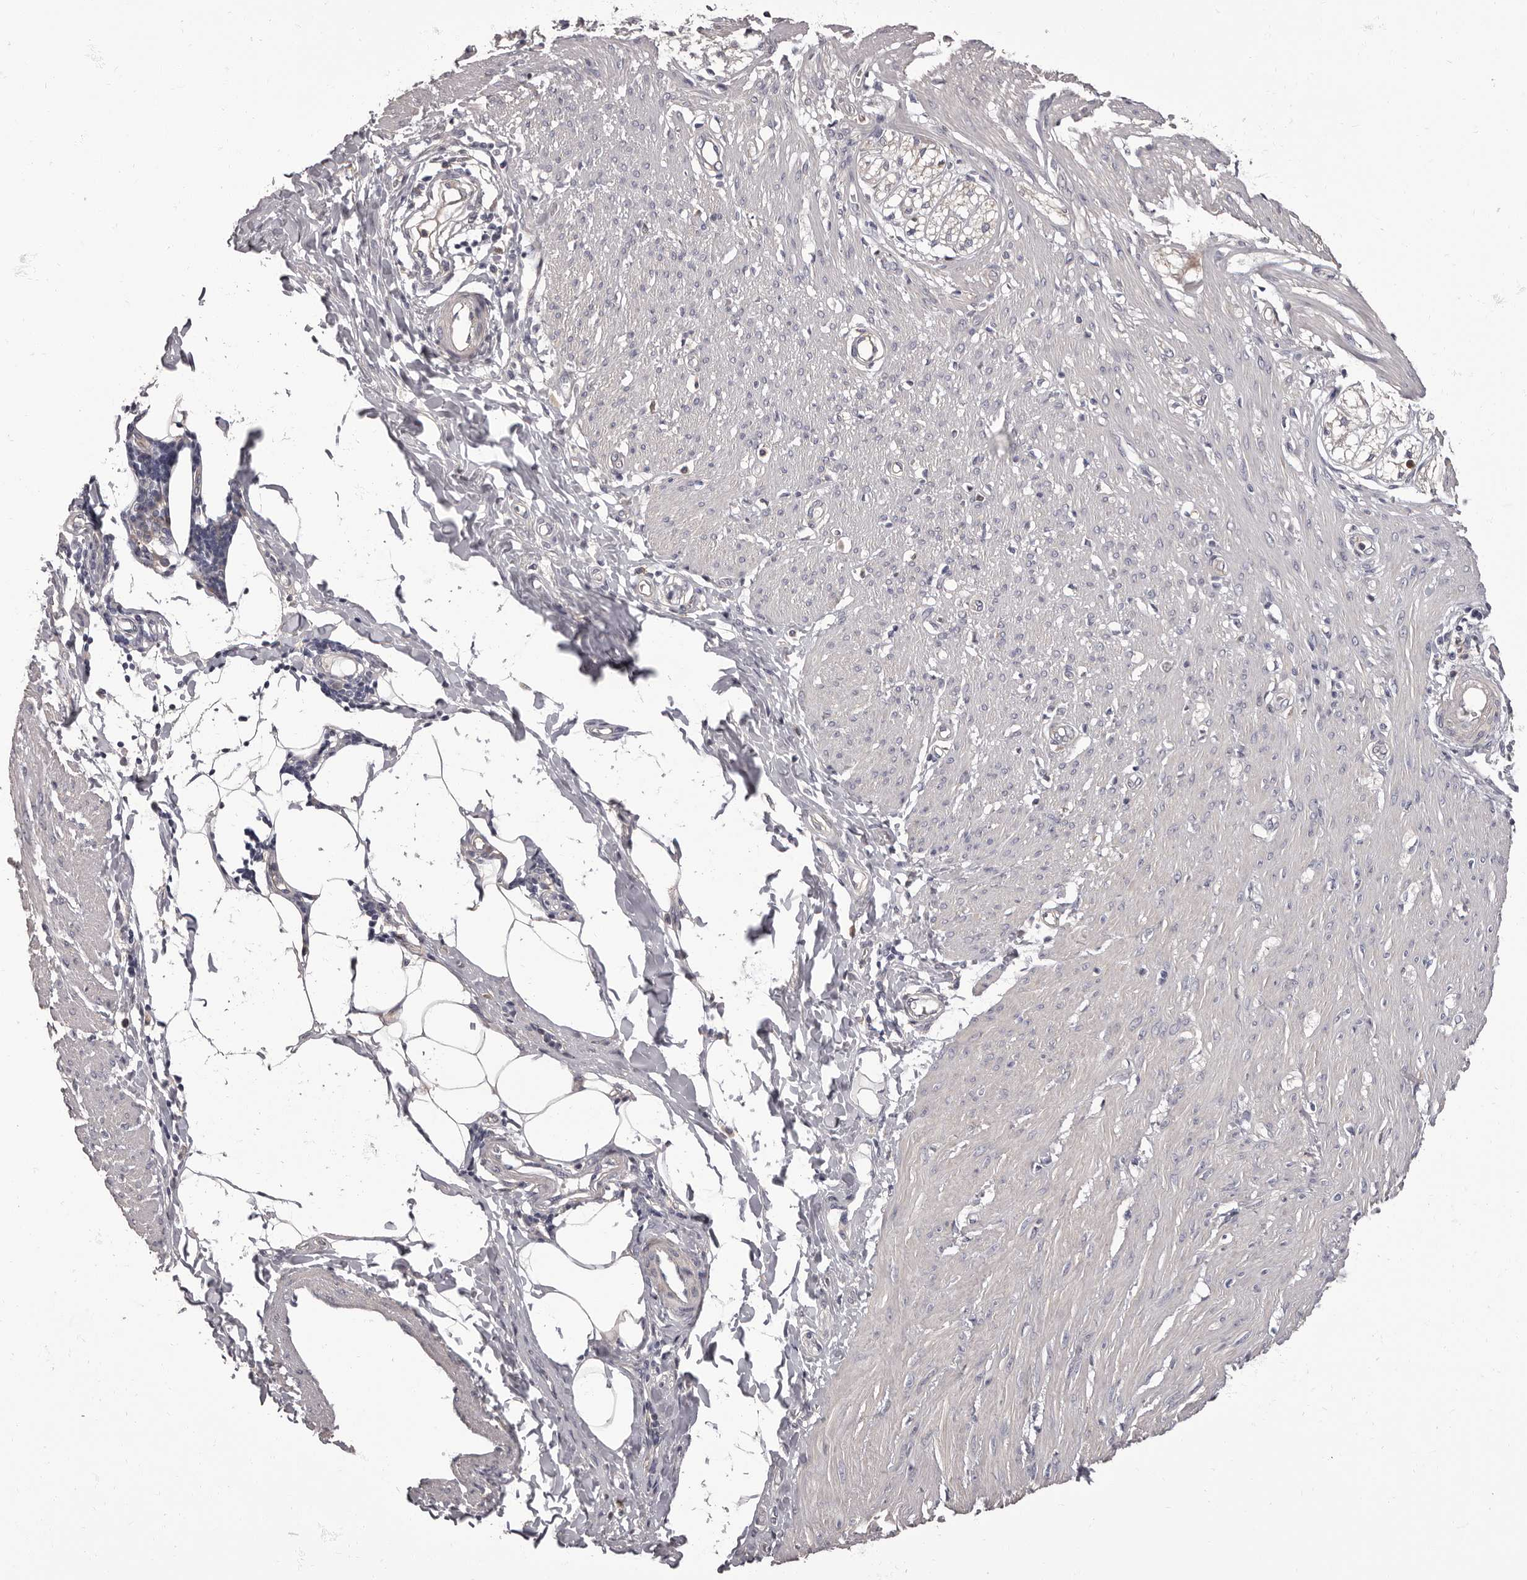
{"staining": {"intensity": "negative", "quantity": "none", "location": "none"}, "tissue": "smooth muscle", "cell_type": "Smooth muscle cells", "image_type": "normal", "snomed": [{"axis": "morphology", "description": "Normal tissue, NOS"}, {"axis": "morphology", "description": "Adenocarcinoma, NOS"}, {"axis": "topography", "description": "Colon"}, {"axis": "topography", "description": "Peripheral nerve tissue"}], "caption": "Smooth muscle cells are negative for protein expression in benign human smooth muscle. (Immunohistochemistry, brightfield microscopy, high magnification).", "gene": "APEH", "patient": {"sex": "male", "age": 14}}